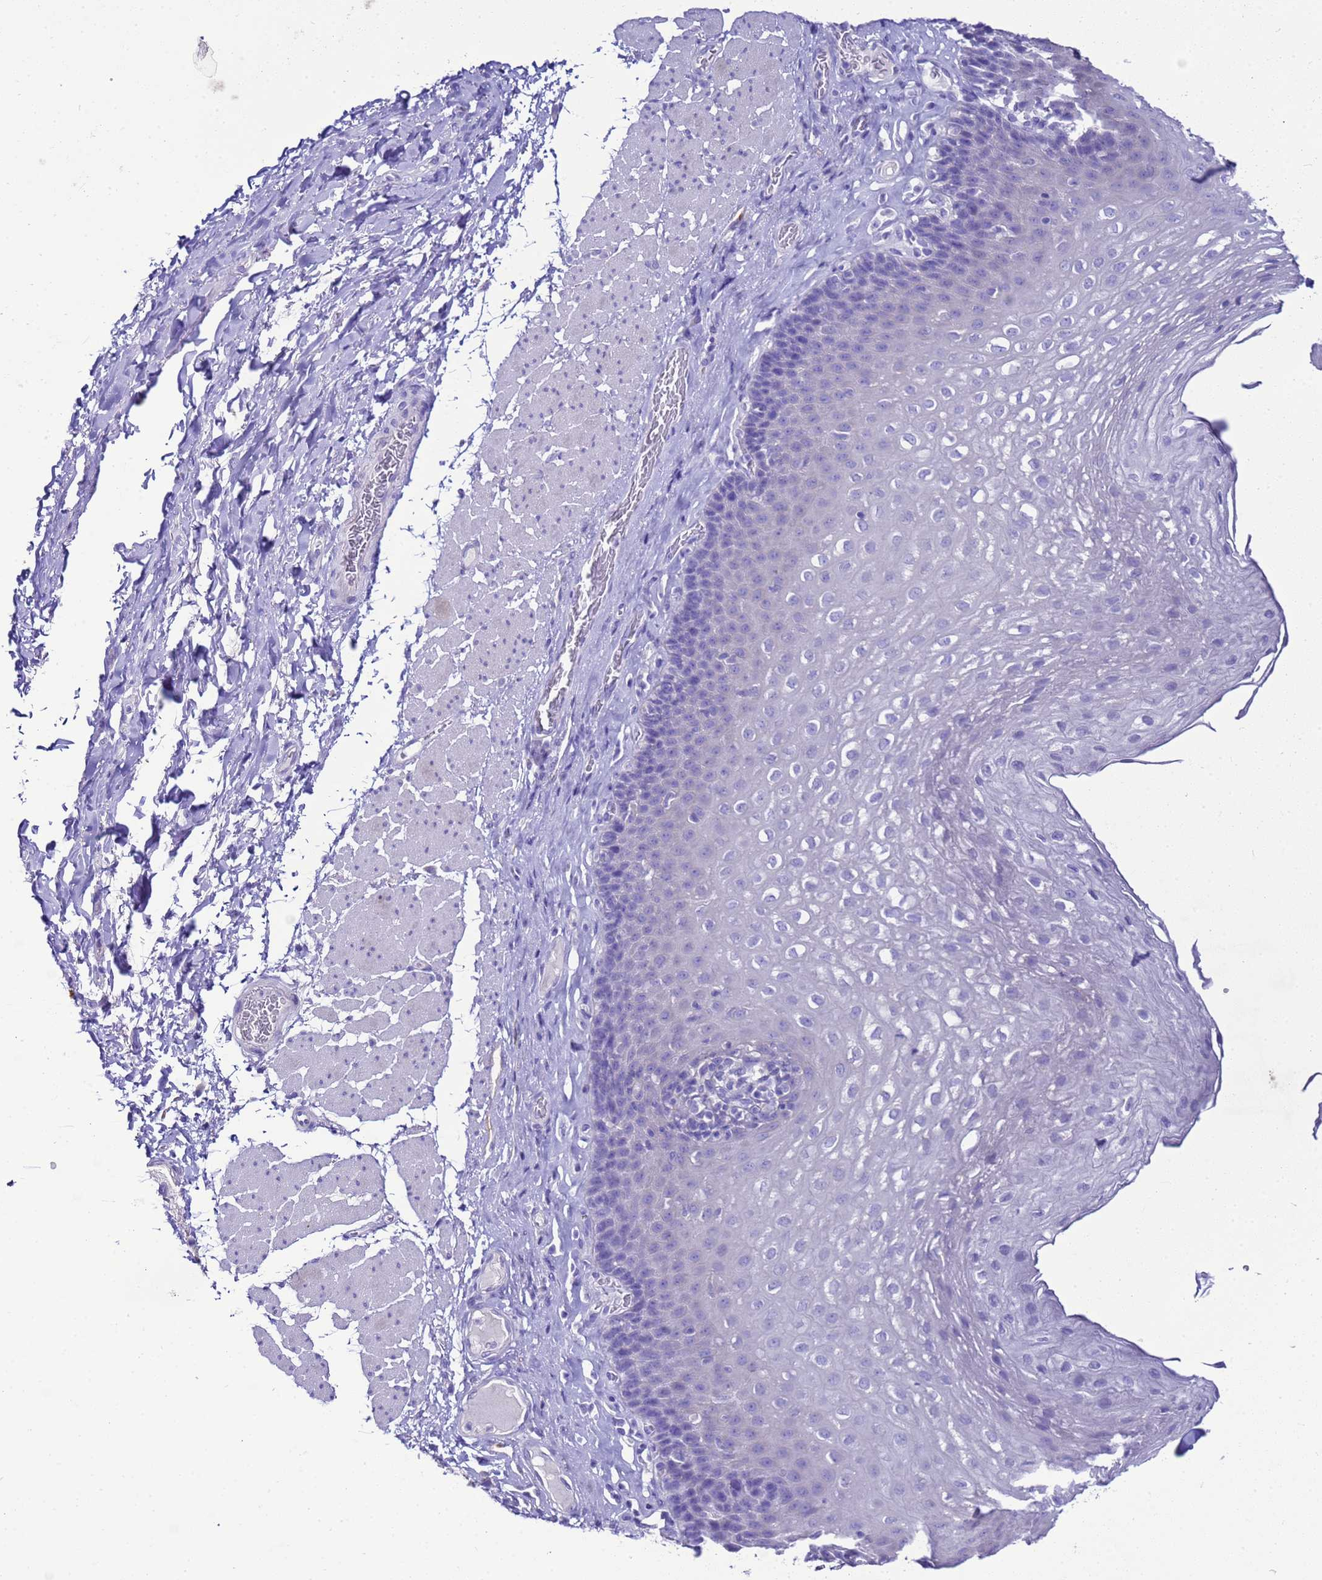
{"staining": {"intensity": "negative", "quantity": "none", "location": "none"}, "tissue": "esophagus", "cell_type": "Squamous epithelial cells", "image_type": "normal", "snomed": [{"axis": "morphology", "description": "Normal tissue, NOS"}, {"axis": "topography", "description": "Esophagus"}], "caption": "Squamous epithelial cells show no significant staining in benign esophagus. (IHC, brightfield microscopy, high magnification).", "gene": "BEST2", "patient": {"sex": "female", "age": 66}}